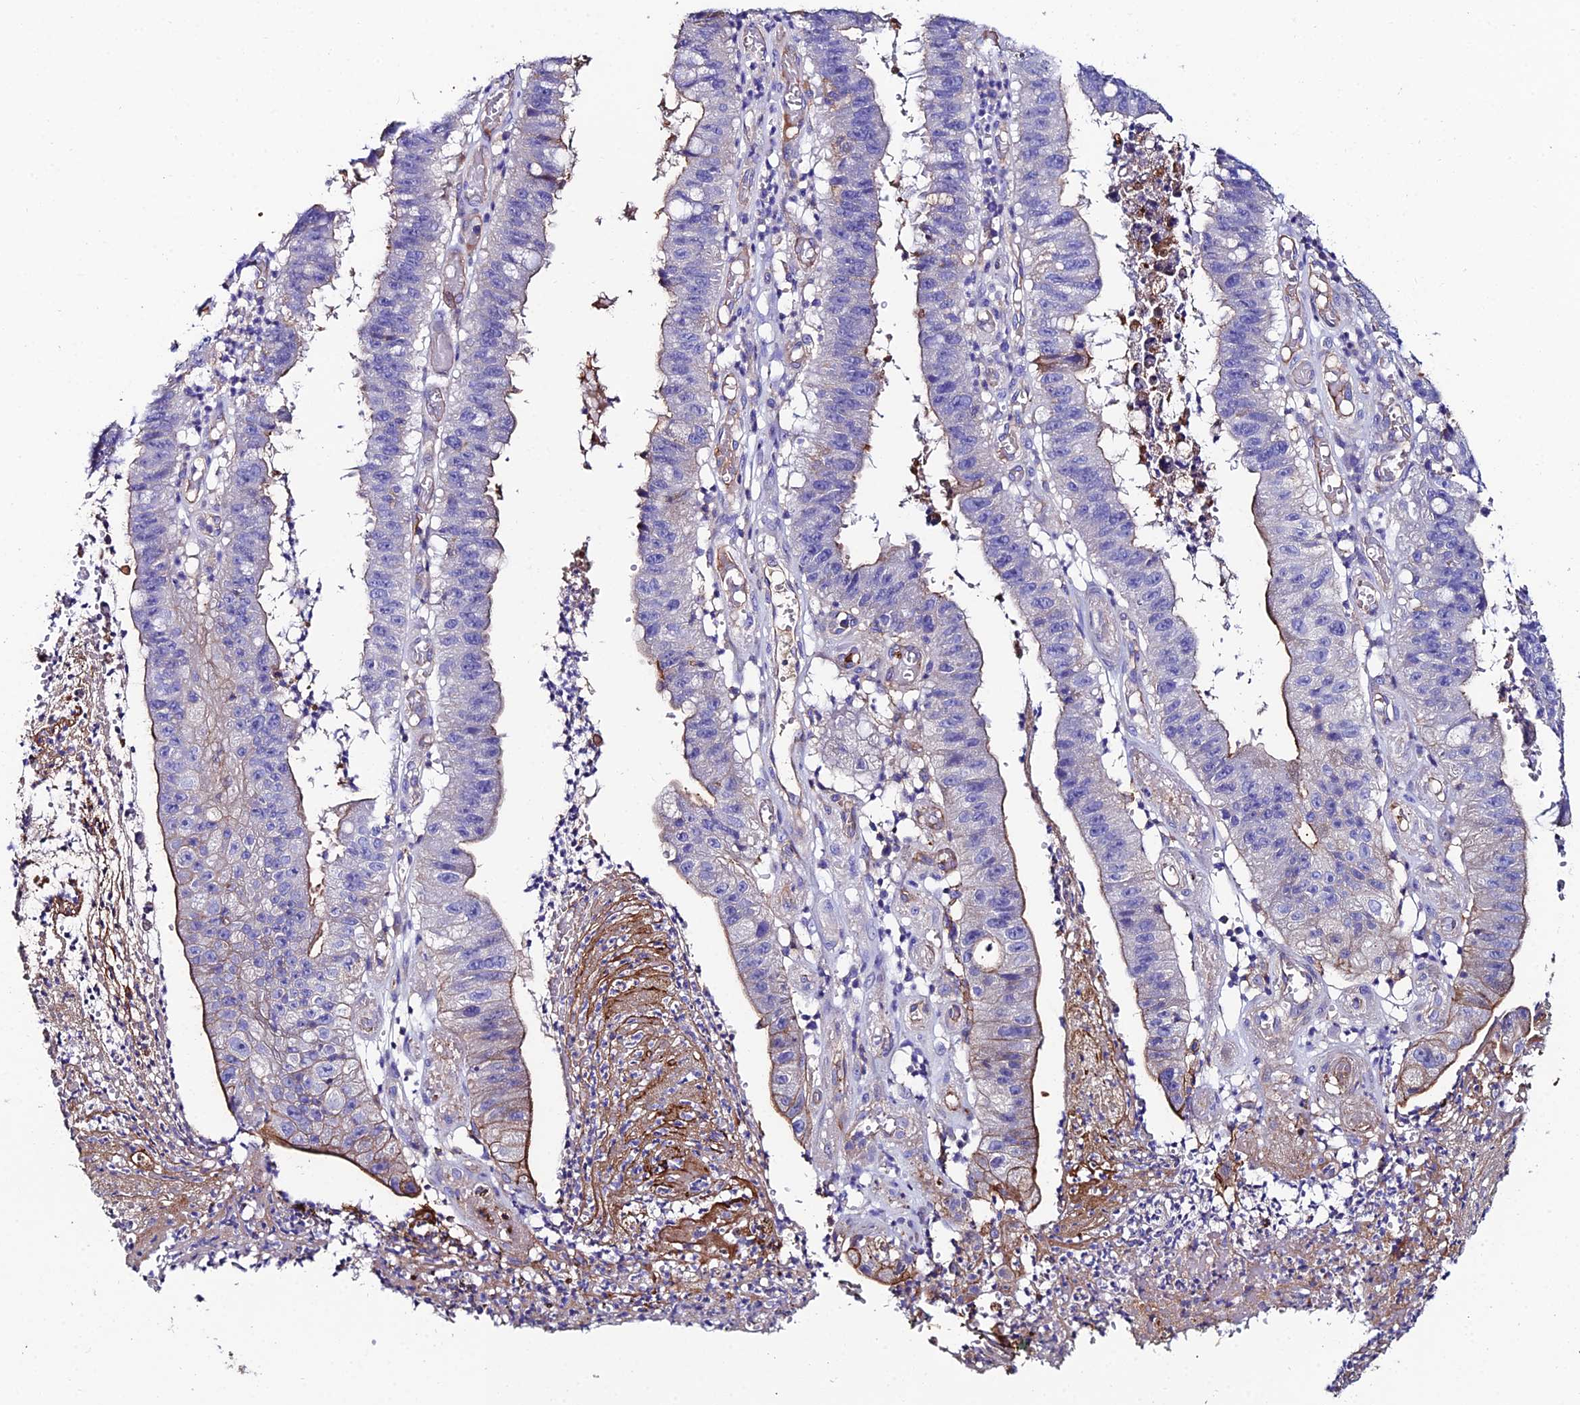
{"staining": {"intensity": "moderate", "quantity": "<25%", "location": "cytoplasmic/membranous"}, "tissue": "stomach cancer", "cell_type": "Tumor cells", "image_type": "cancer", "snomed": [{"axis": "morphology", "description": "Adenocarcinoma, NOS"}, {"axis": "topography", "description": "Stomach"}], "caption": "Immunohistochemical staining of human stomach cancer displays moderate cytoplasmic/membranous protein positivity in about <25% of tumor cells.", "gene": "C6", "patient": {"sex": "male", "age": 59}}